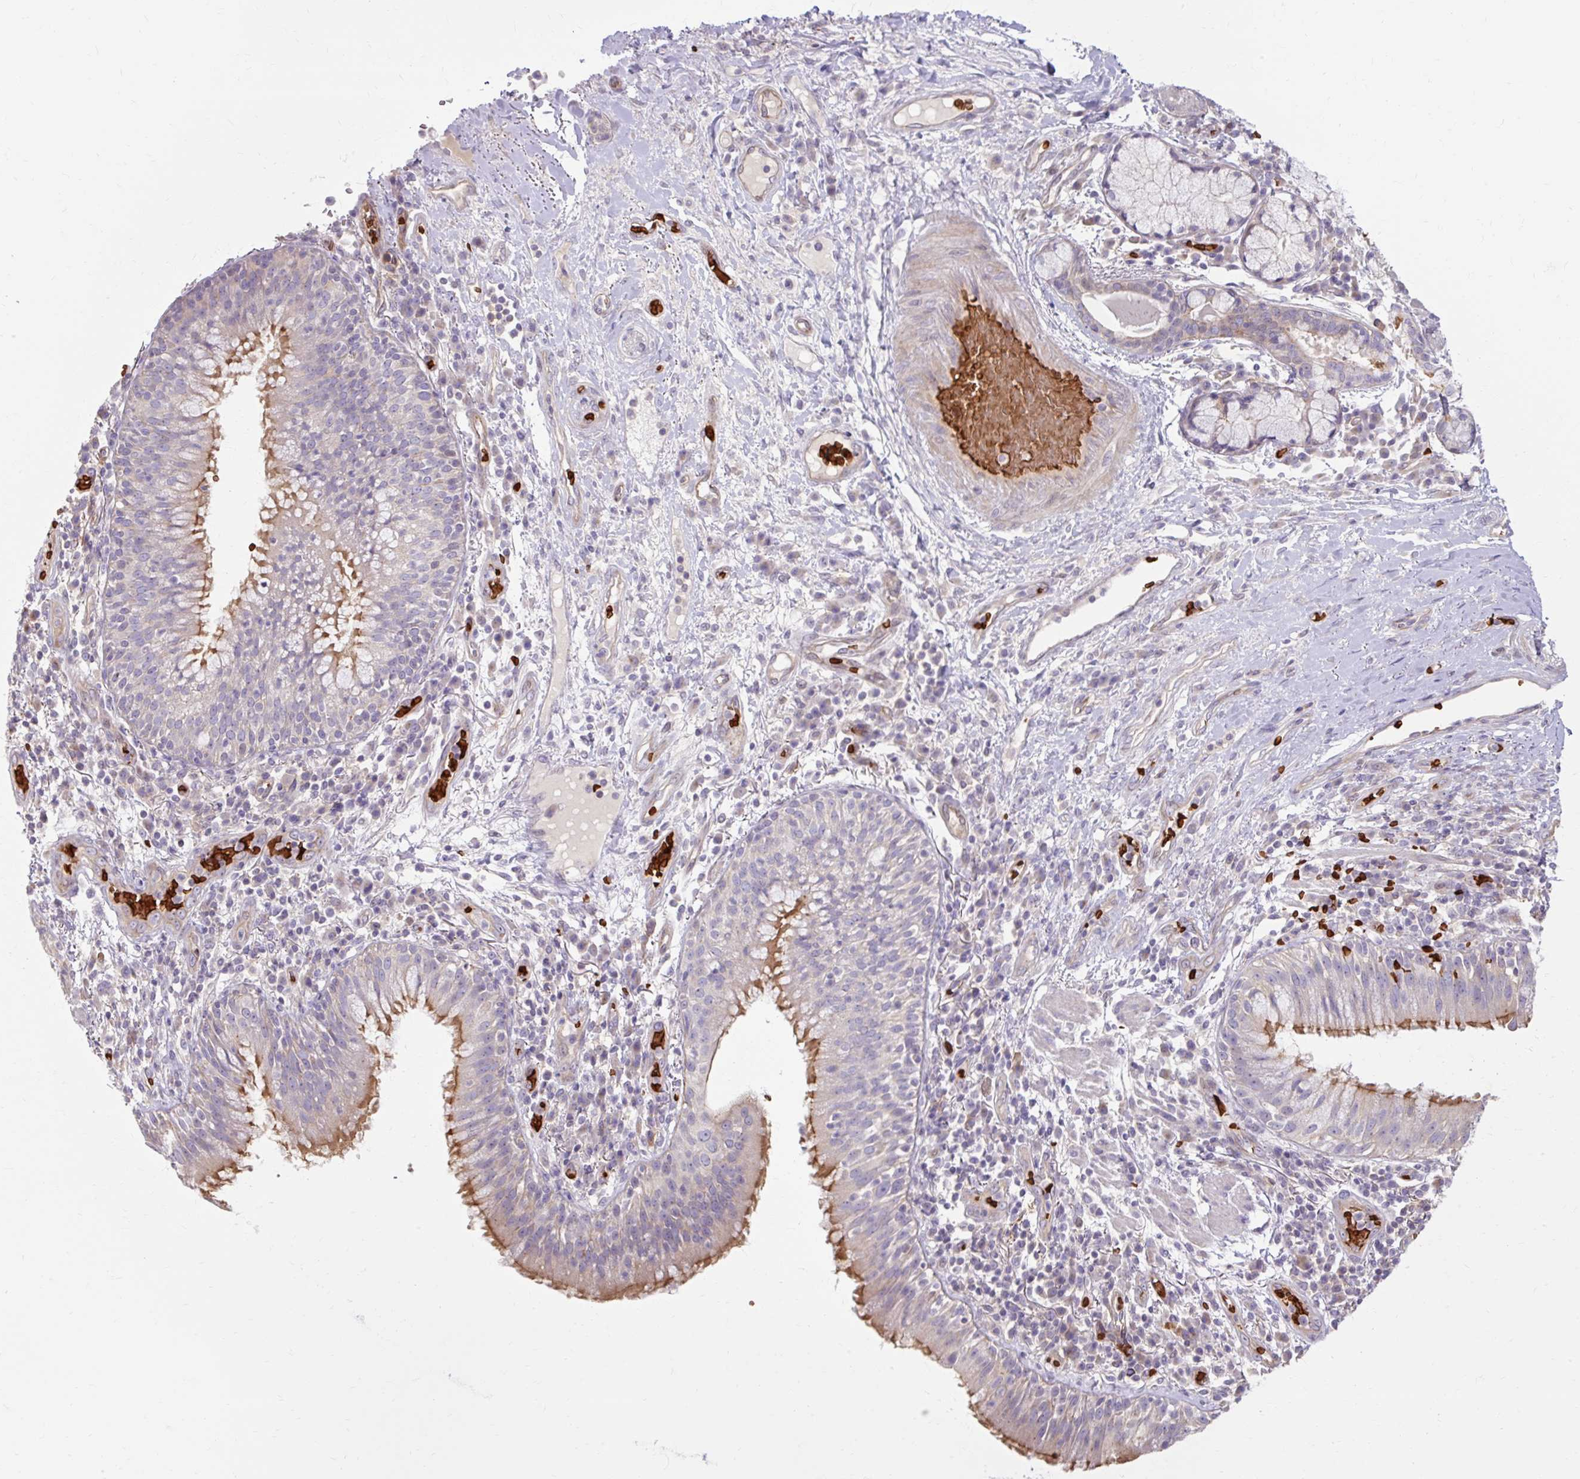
{"staining": {"intensity": "moderate", "quantity": "25%-75%", "location": "cytoplasmic/membranous"}, "tissue": "bronchus", "cell_type": "Respiratory epithelial cells", "image_type": "normal", "snomed": [{"axis": "morphology", "description": "Normal tissue, NOS"}, {"axis": "topography", "description": "Cartilage tissue"}, {"axis": "topography", "description": "Bronchus"}], "caption": "Immunohistochemical staining of normal human bronchus reveals medium levels of moderate cytoplasmic/membranous staining in approximately 25%-75% of respiratory epithelial cells.", "gene": "USHBP1", "patient": {"sex": "male", "age": 56}}